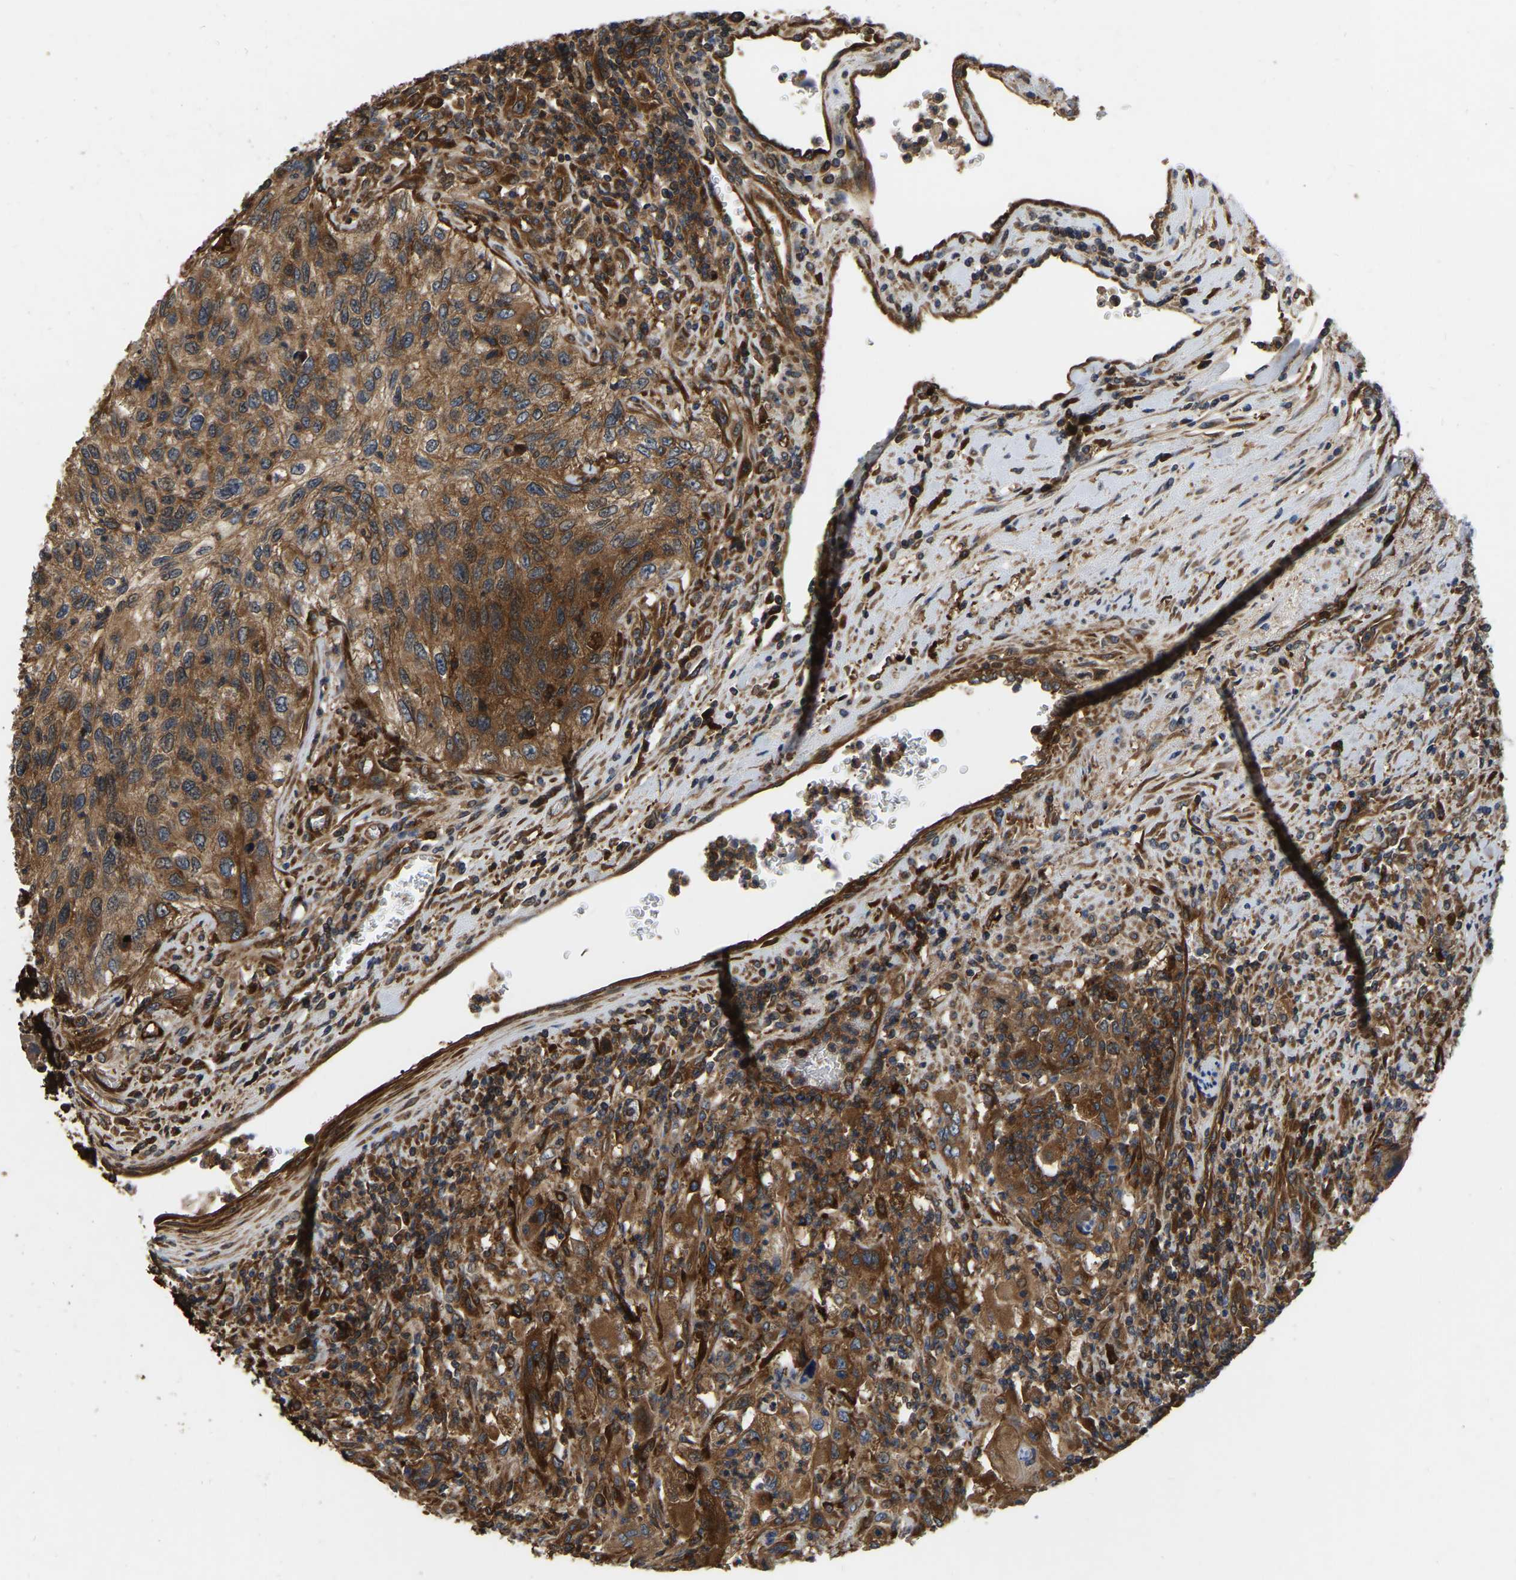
{"staining": {"intensity": "strong", "quantity": ">75%", "location": "cytoplasmic/membranous"}, "tissue": "urothelial cancer", "cell_type": "Tumor cells", "image_type": "cancer", "snomed": [{"axis": "morphology", "description": "Urothelial carcinoma, High grade"}, {"axis": "topography", "description": "Urinary bladder"}], "caption": "Brown immunohistochemical staining in human high-grade urothelial carcinoma shows strong cytoplasmic/membranous positivity in approximately >75% of tumor cells.", "gene": "GARS1", "patient": {"sex": "female", "age": 60}}